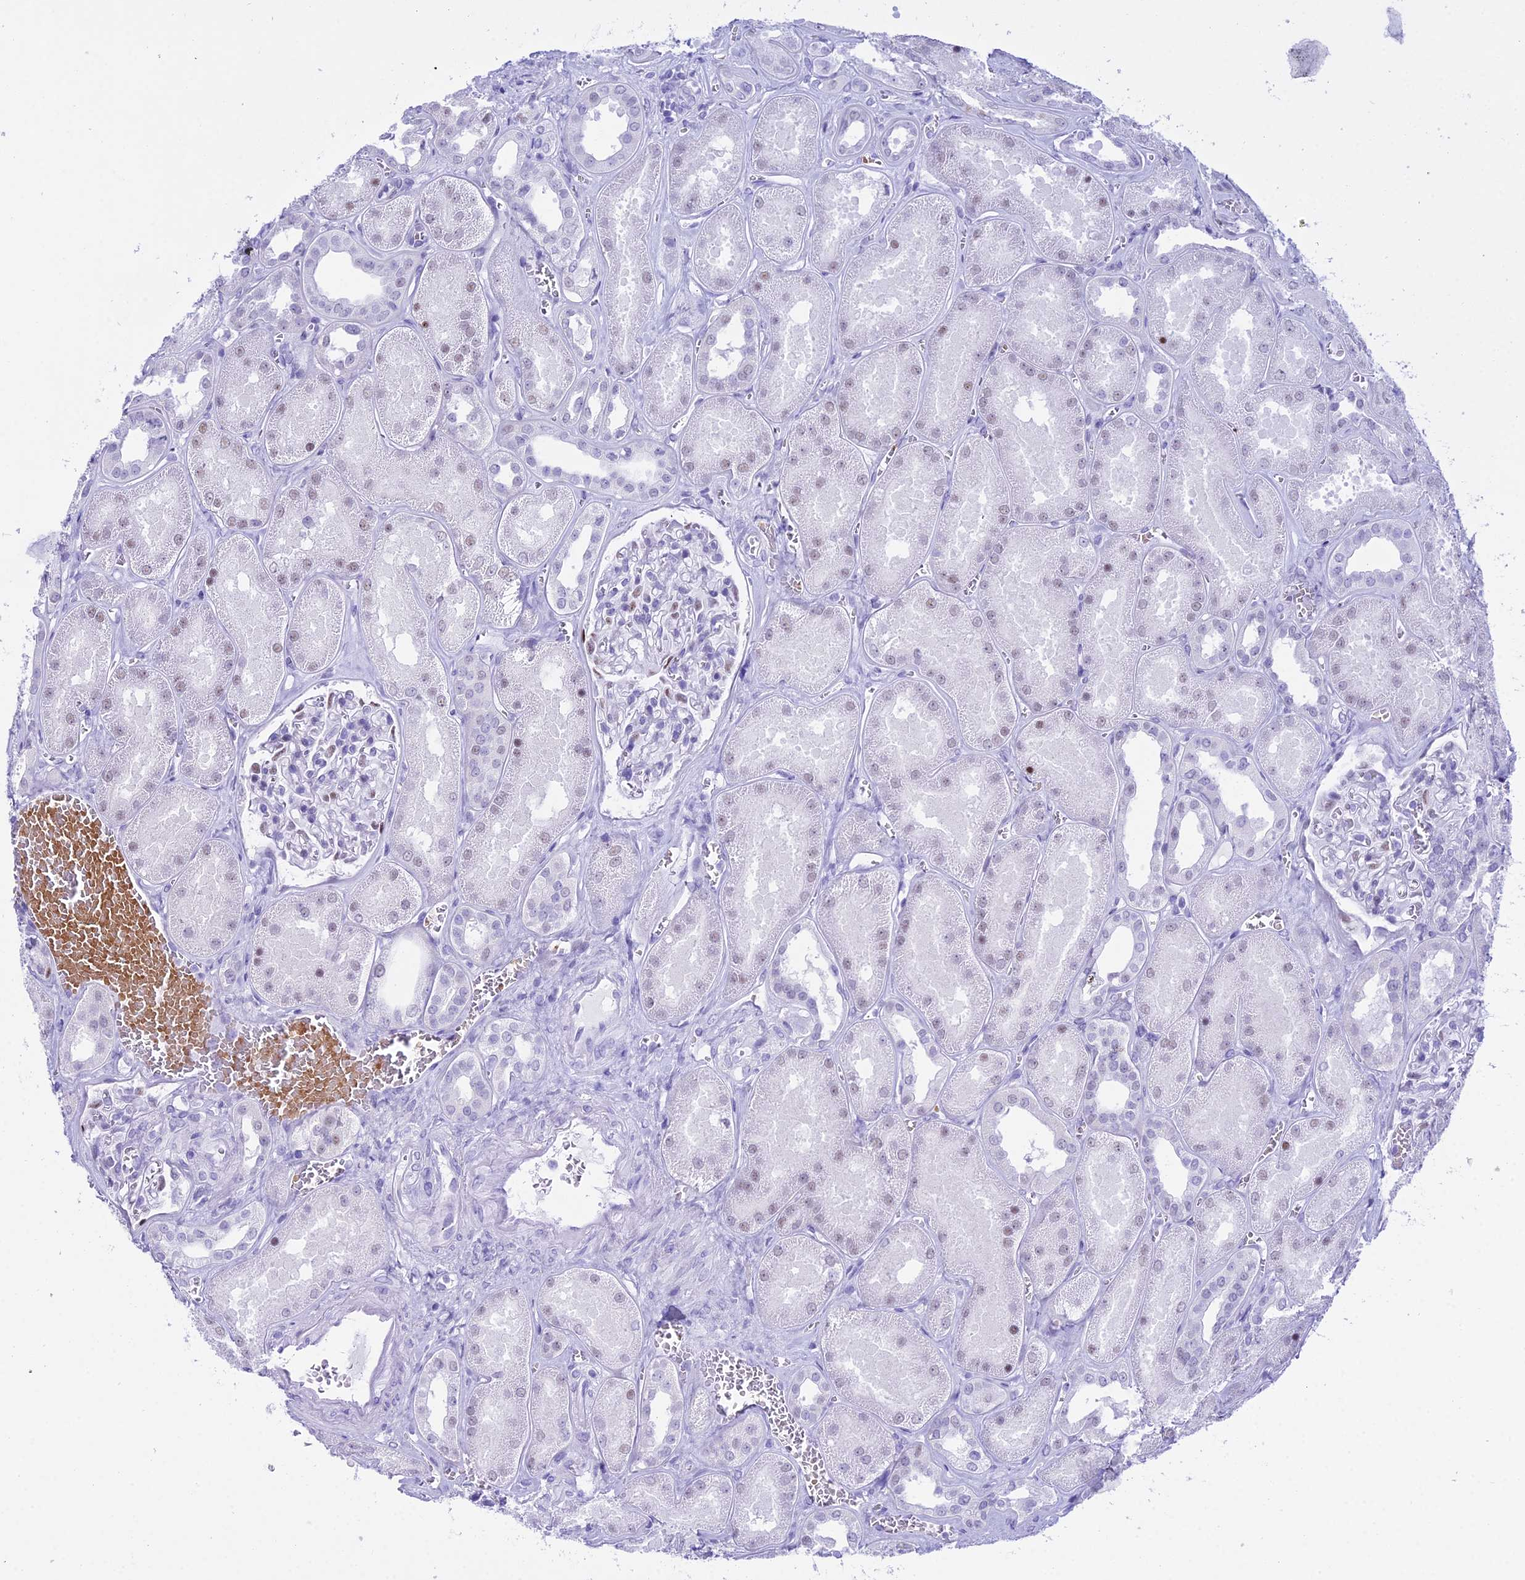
{"staining": {"intensity": "moderate", "quantity": "<25%", "location": "nuclear"}, "tissue": "kidney", "cell_type": "Cells in glomeruli", "image_type": "normal", "snomed": [{"axis": "morphology", "description": "Normal tissue, NOS"}, {"axis": "morphology", "description": "Adenocarcinoma, NOS"}, {"axis": "topography", "description": "Kidney"}], "caption": "A high-resolution photomicrograph shows immunohistochemistry staining of benign kidney, which exhibits moderate nuclear expression in about <25% of cells in glomeruli. (DAB (3,3'-diaminobenzidine) IHC with brightfield microscopy, high magnification).", "gene": "RNPS1", "patient": {"sex": "female", "age": 68}}